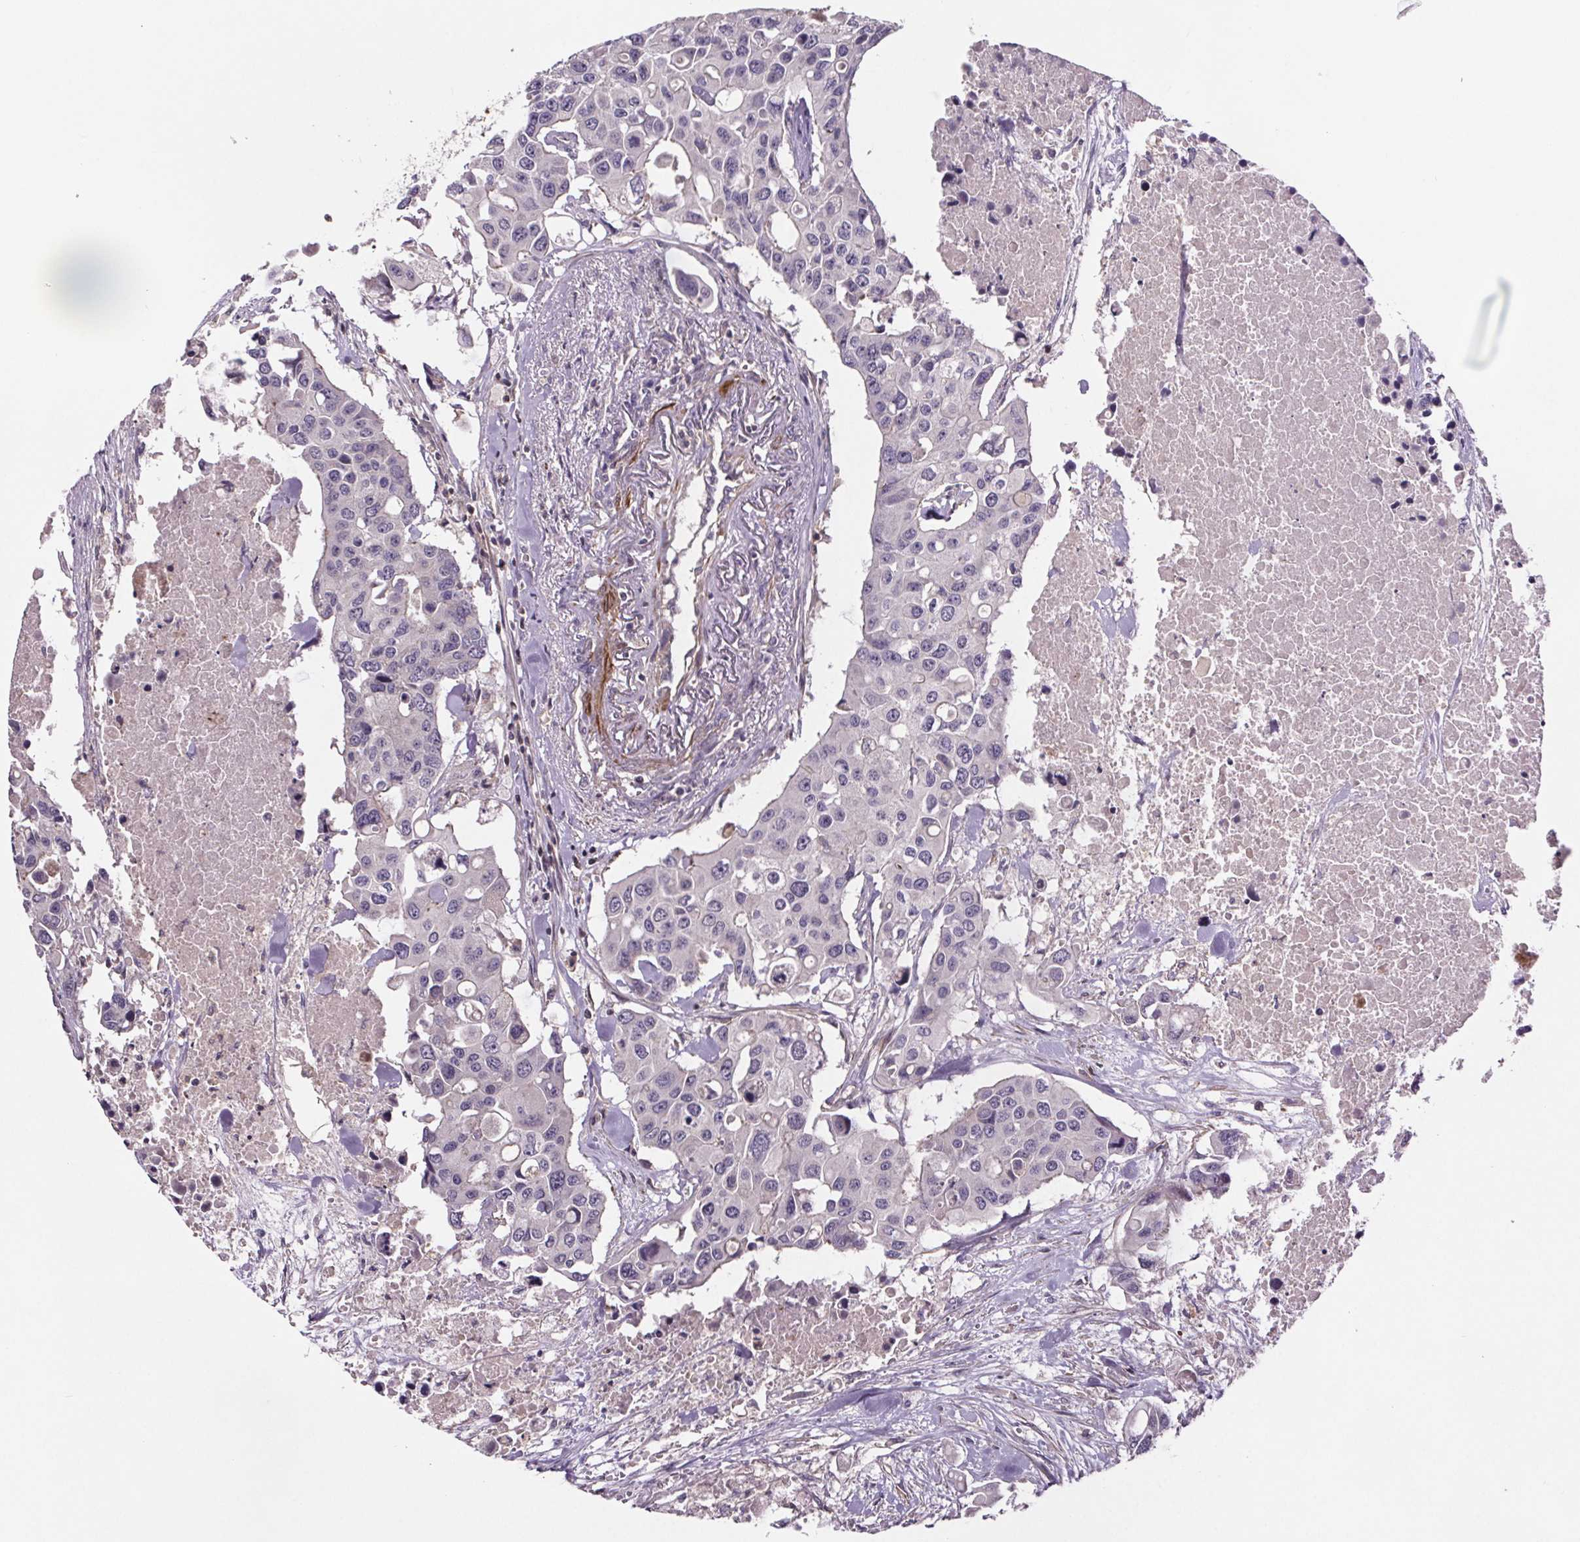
{"staining": {"intensity": "negative", "quantity": "none", "location": "none"}, "tissue": "colorectal cancer", "cell_type": "Tumor cells", "image_type": "cancer", "snomed": [{"axis": "morphology", "description": "Adenocarcinoma, NOS"}, {"axis": "topography", "description": "Colon"}], "caption": "Protein analysis of colorectal adenocarcinoma shows no significant expression in tumor cells.", "gene": "CLN3", "patient": {"sex": "male", "age": 77}}